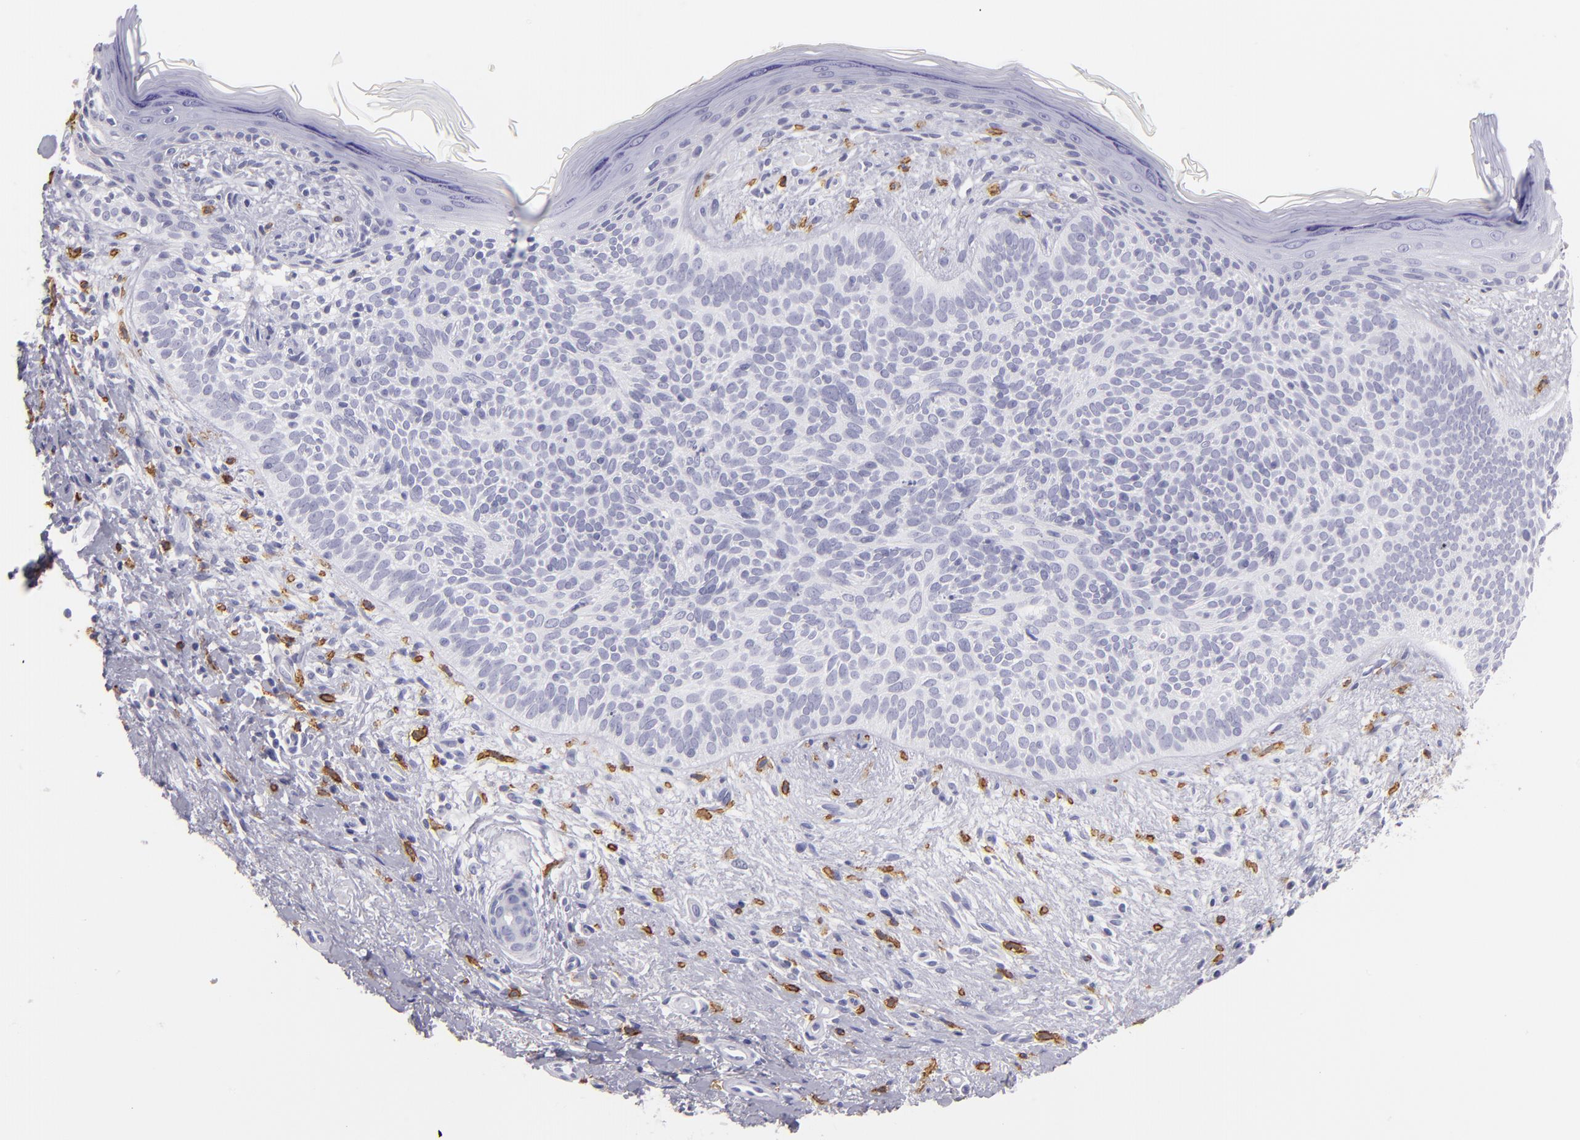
{"staining": {"intensity": "negative", "quantity": "none", "location": "none"}, "tissue": "skin cancer", "cell_type": "Tumor cells", "image_type": "cancer", "snomed": [{"axis": "morphology", "description": "Basal cell carcinoma"}, {"axis": "topography", "description": "Skin"}], "caption": "IHC photomicrograph of neoplastic tissue: skin cancer (basal cell carcinoma) stained with DAB exhibits no significant protein expression in tumor cells. Nuclei are stained in blue.", "gene": "CD82", "patient": {"sex": "female", "age": 78}}